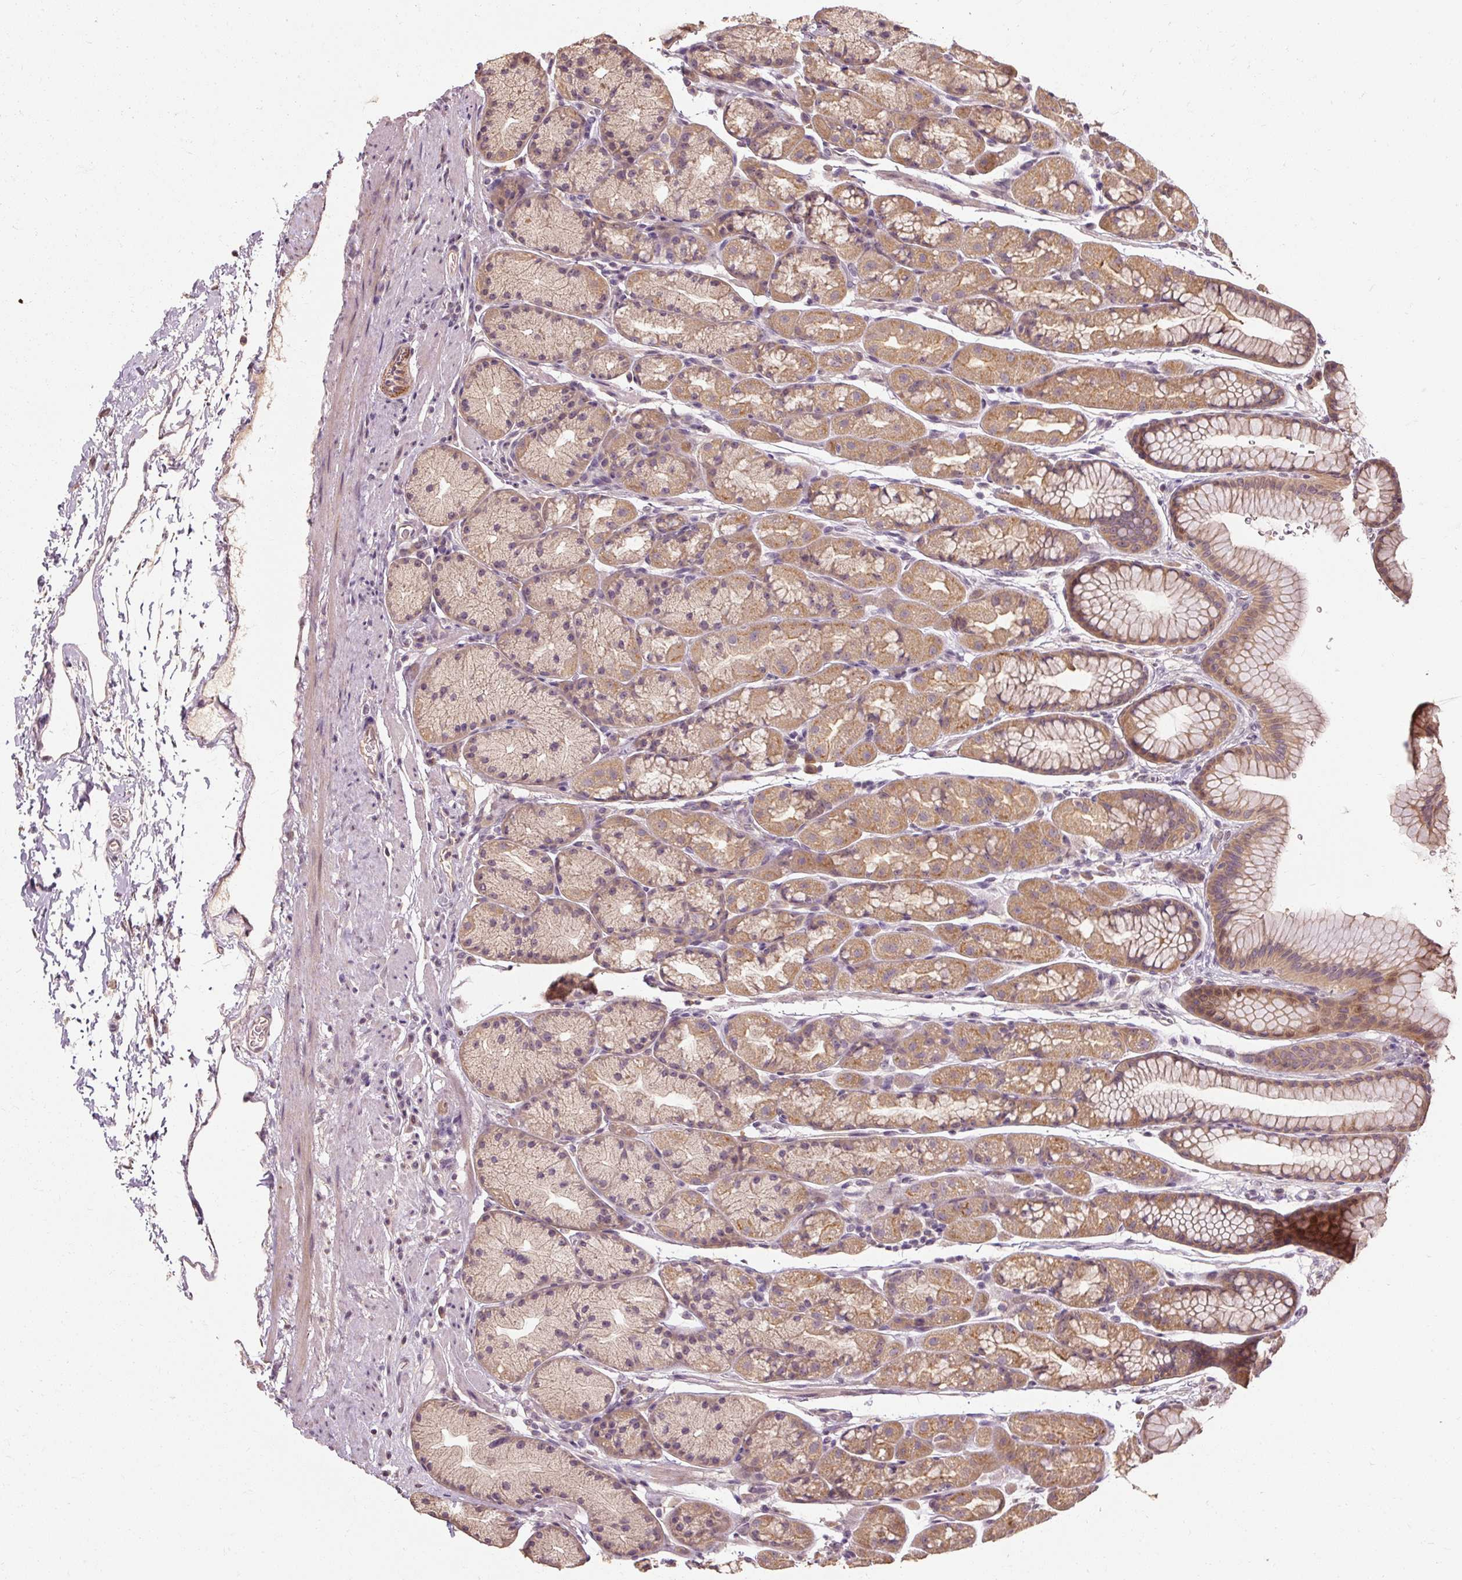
{"staining": {"intensity": "moderate", "quantity": "25%-75%", "location": "cytoplasmic/membranous"}, "tissue": "stomach", "cell_type": "Glandular cells", "image_type": "normal", "snomed": [{"axis": "morphology", "description": "Normal tissue, NOS"}, {"axis": "topography", "description": "Stomach, lower"}], "caption": "Immunohistochemistry (IHC) (DAB) staining of unremarkable stomach reveals moderate cytoplasmic/membranous protein positivity in about 25%-75% of glandular cells. The protein of interest is shown in brown color, while the nuclei are stained blue.", "gene": "CFAP65", "patient": {"sex": "male", "age": 67}}